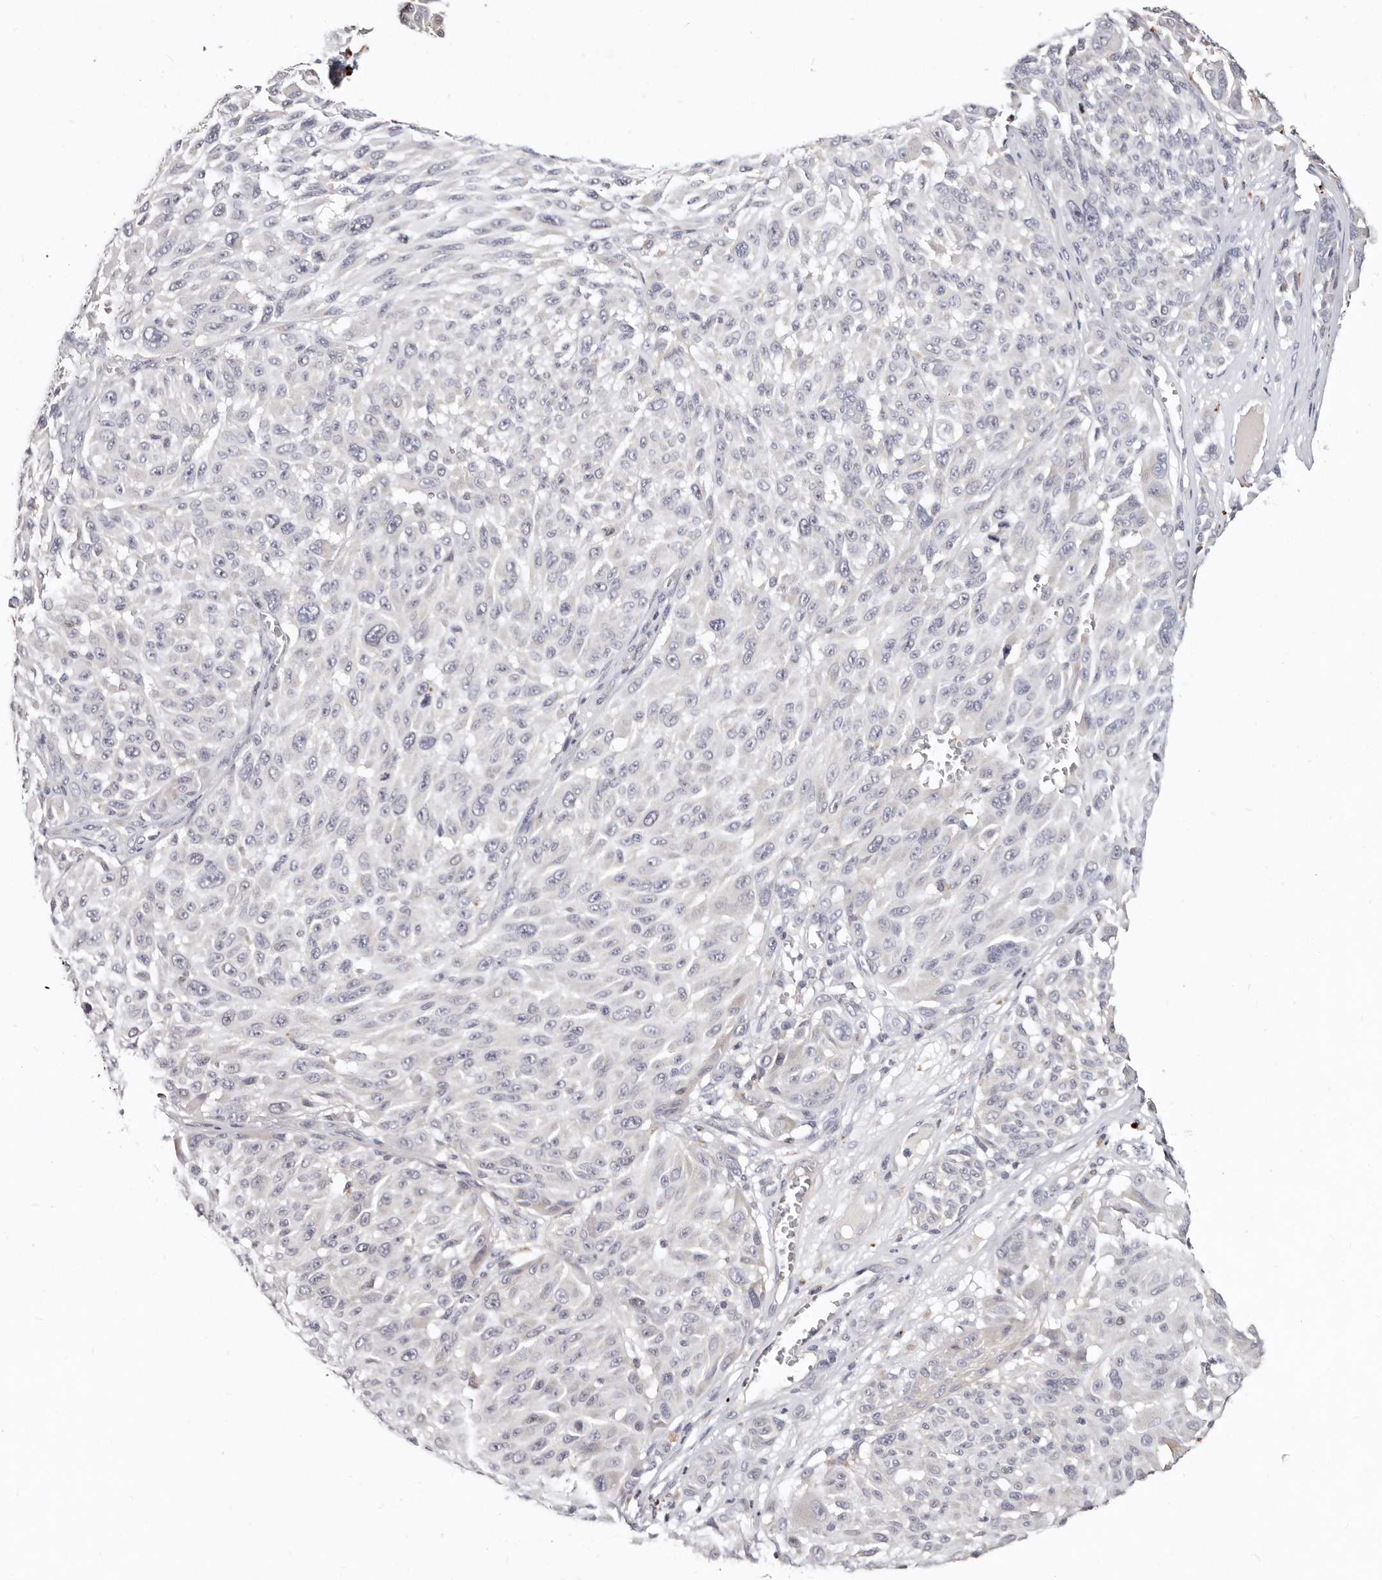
{"staining": {"intensity": "negative", "quantity": "none", "location": "none"}, "tissue": "melanoma", "cell_type": "Tumor cells", "image_type": "cancer", "snomed": [{"axis": "morphology", "description": "Malignant melanoma, NOS"}, {"axis": "topography", "description": "Skin"}], "caption": "DAB (3,3'-diaminobenzidine) immunohistochemical staining of melanoma shows no significant staining in tumor cells. The staining is performed using DAB (3,3'-diaminobenzidine) brown chromogen with nuclei counter-stained in using hematoxylin.", "gene": "MRPS33", "patient": {"sex": "male", "age": 83}}